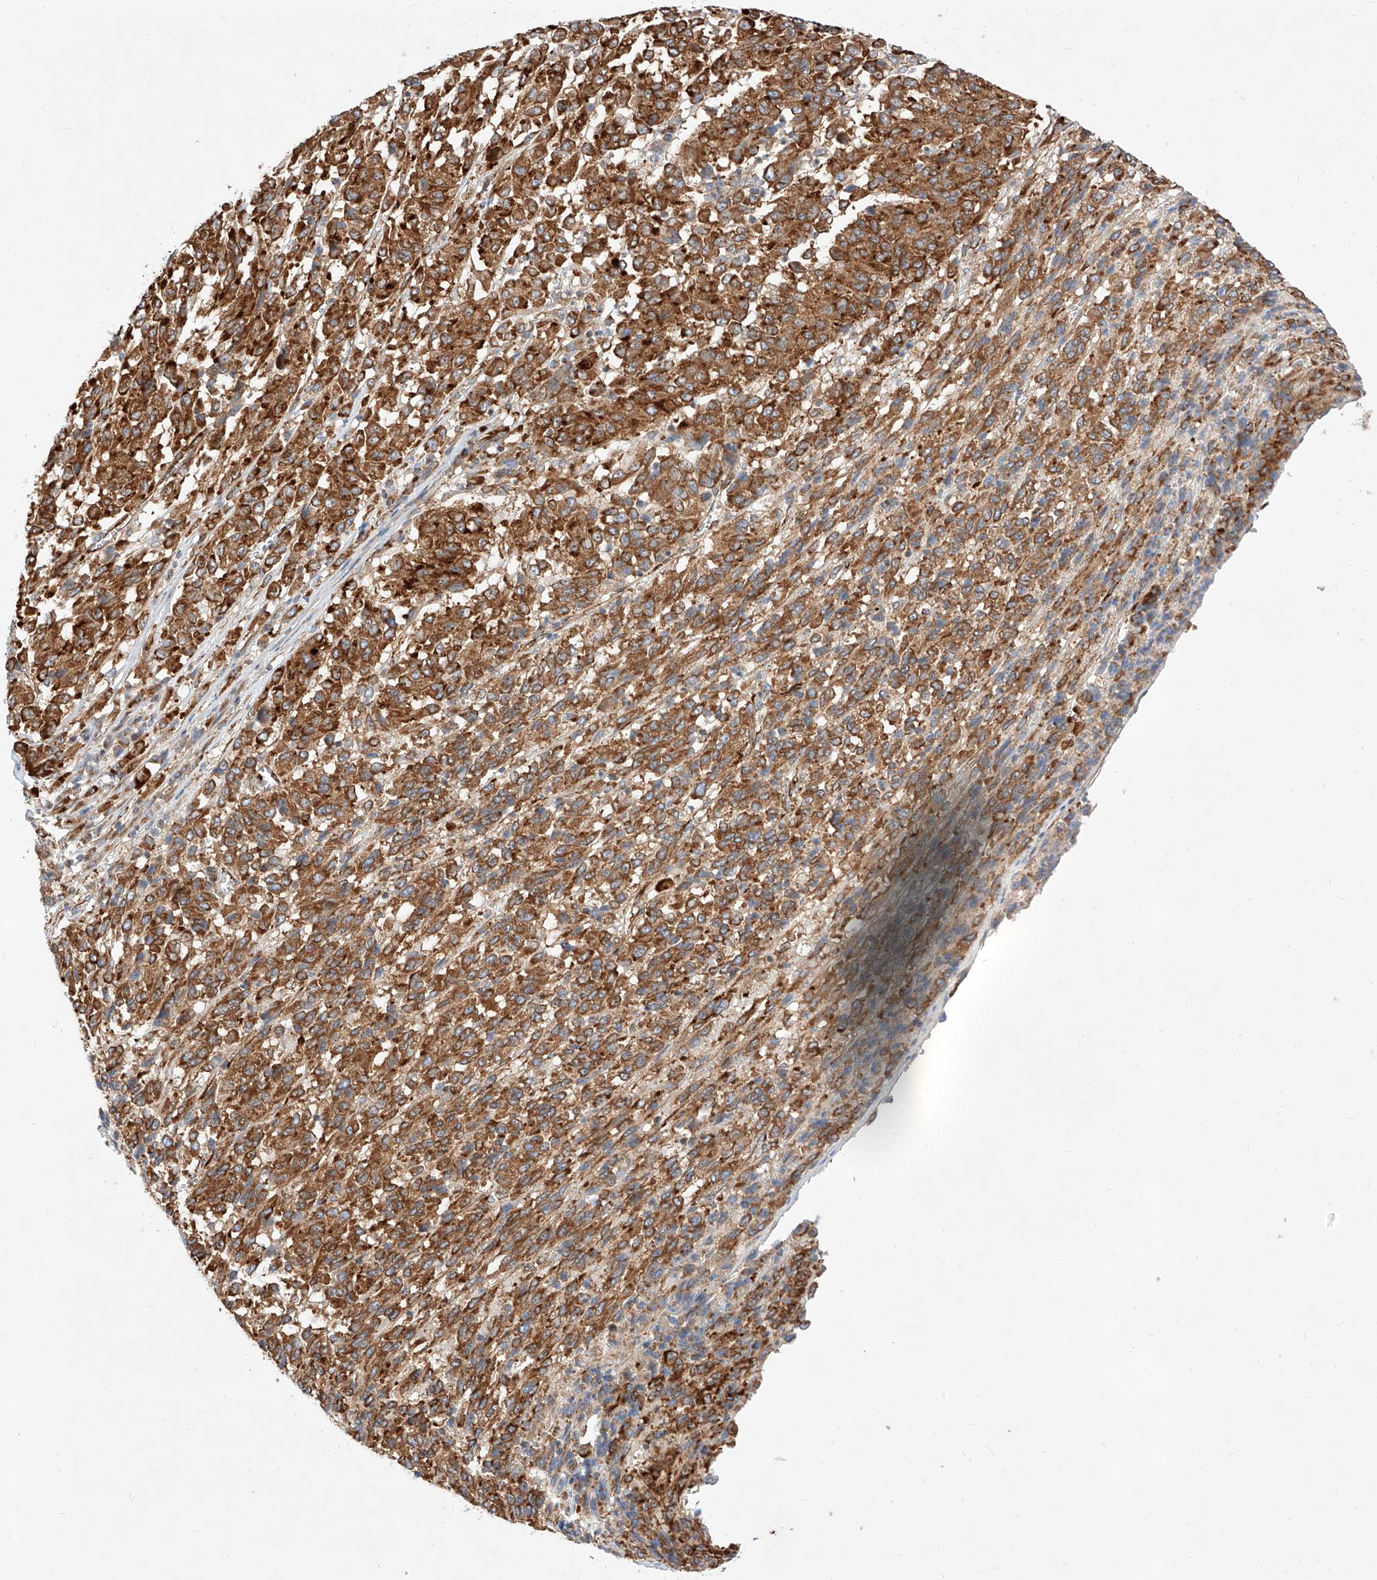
{"staining": {"intensity": "strong", "quantity": ">75%", "location": "cytoplasmic/membranous"}, "tissue": "melanoma", "cell_type": "Tumor cells", "image_type": "cancer", "snomed": [{"axis": "morphology", "description": "Malignant melanoma, Metastatic site"}, {"axis": "topography", "description": "Lung"}], "caption": "A micrograph of human malignant melanoma (metastatic site) stained for a protein displays strong cytoplasmic/membranous brown staining in tumor cells.", "gene": "CSGALNACT2", "patient": {"sex": "male", "age": 64}}